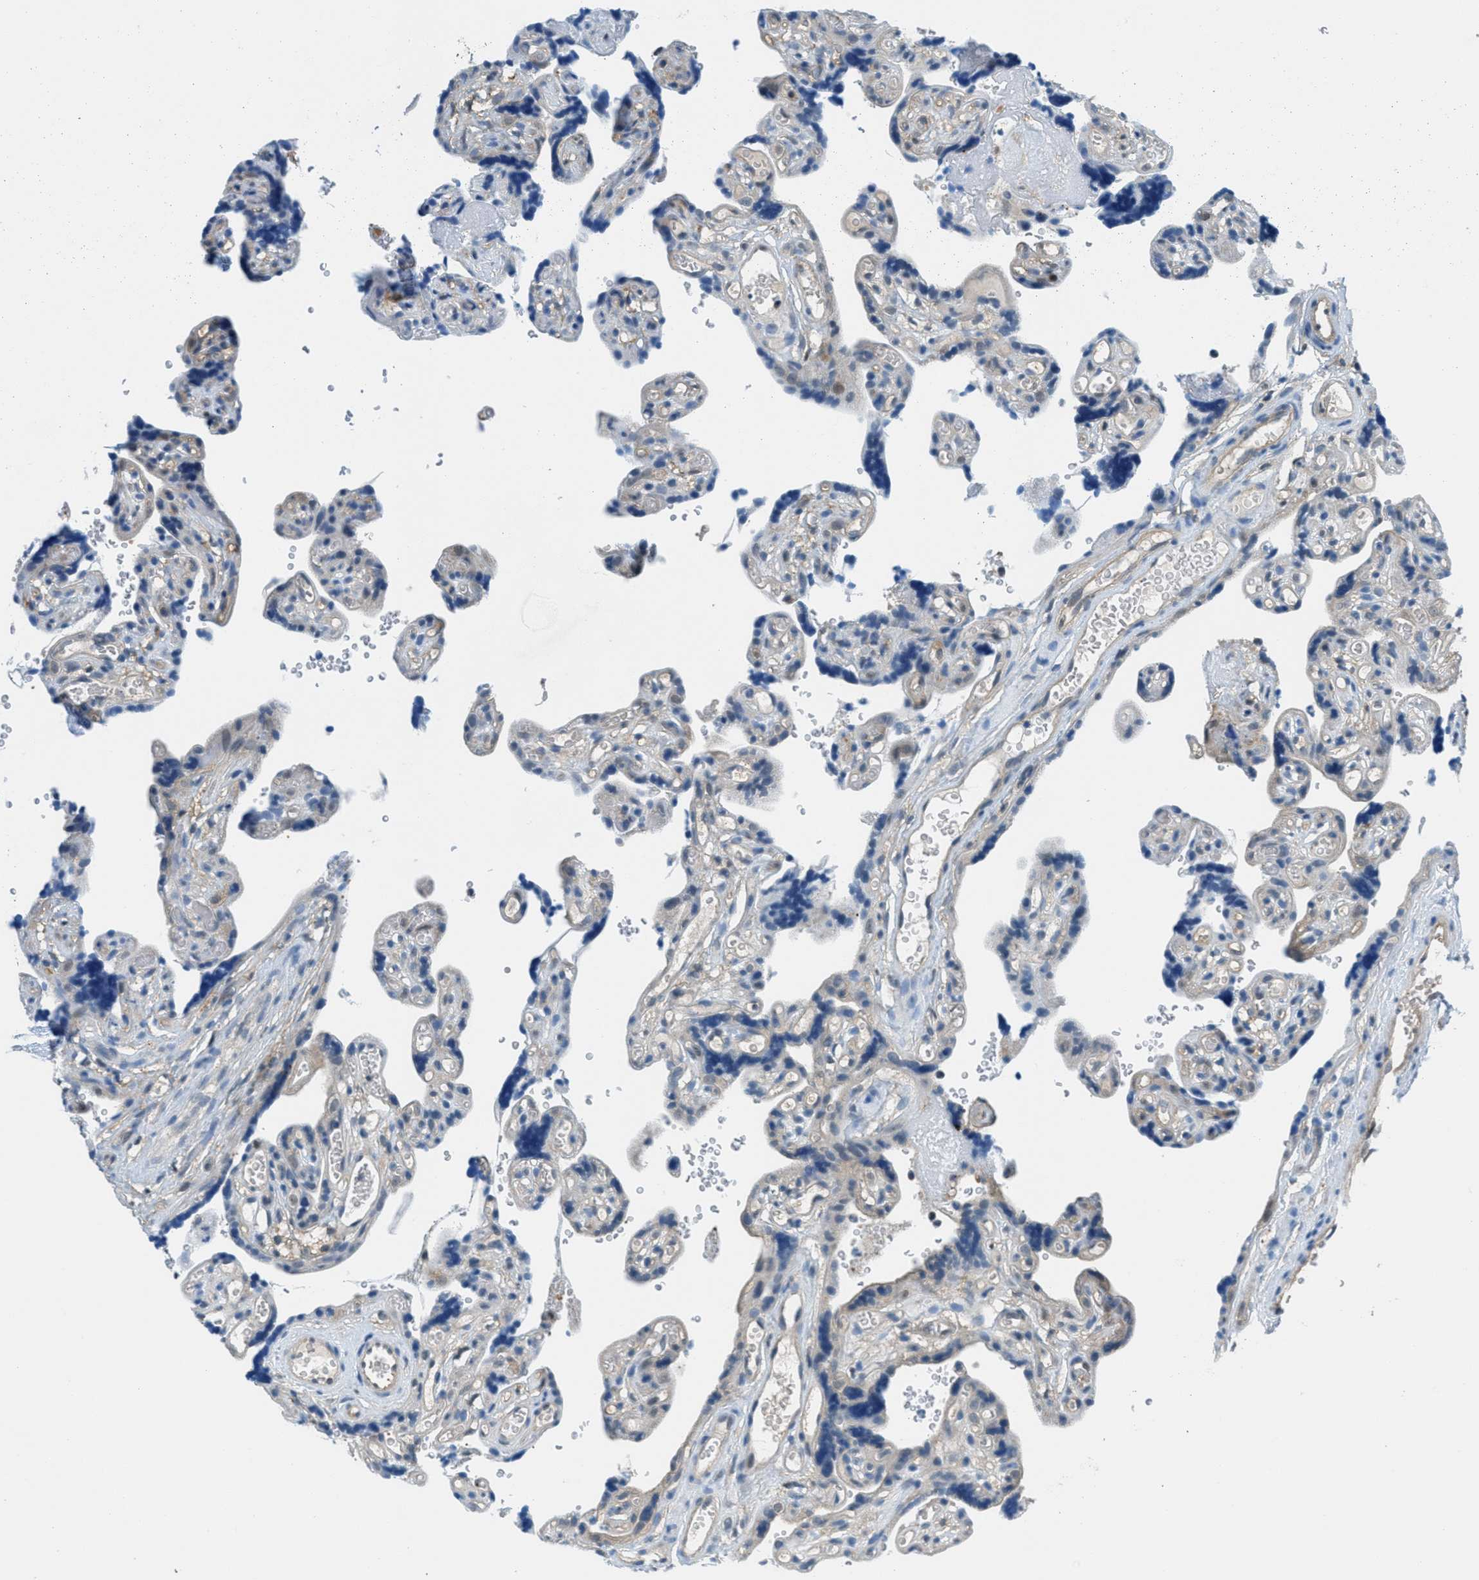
{"staining": {"intensity": "weak", "quantity": "25%-75%", "location": "cytoplasmic/membranous,nuclear"}, "tissue": "placenta", "cell_type": "Decidual cells", "image_type": "normal", "snomed": [{"axis": "morphology", "description": "Normal tissue, NOS"}, {"axis": "topography", "description": "Placenta"}], "caption": "An IHC histopathology image of unremarkable tissue is shown. Protein staining in brown shows weak cytoplasmic/membranous,nuclear positivity in placenta within decidual cells.", "gene": "PIP5K1C", "patient": {"sex": "female", "age": 30}}